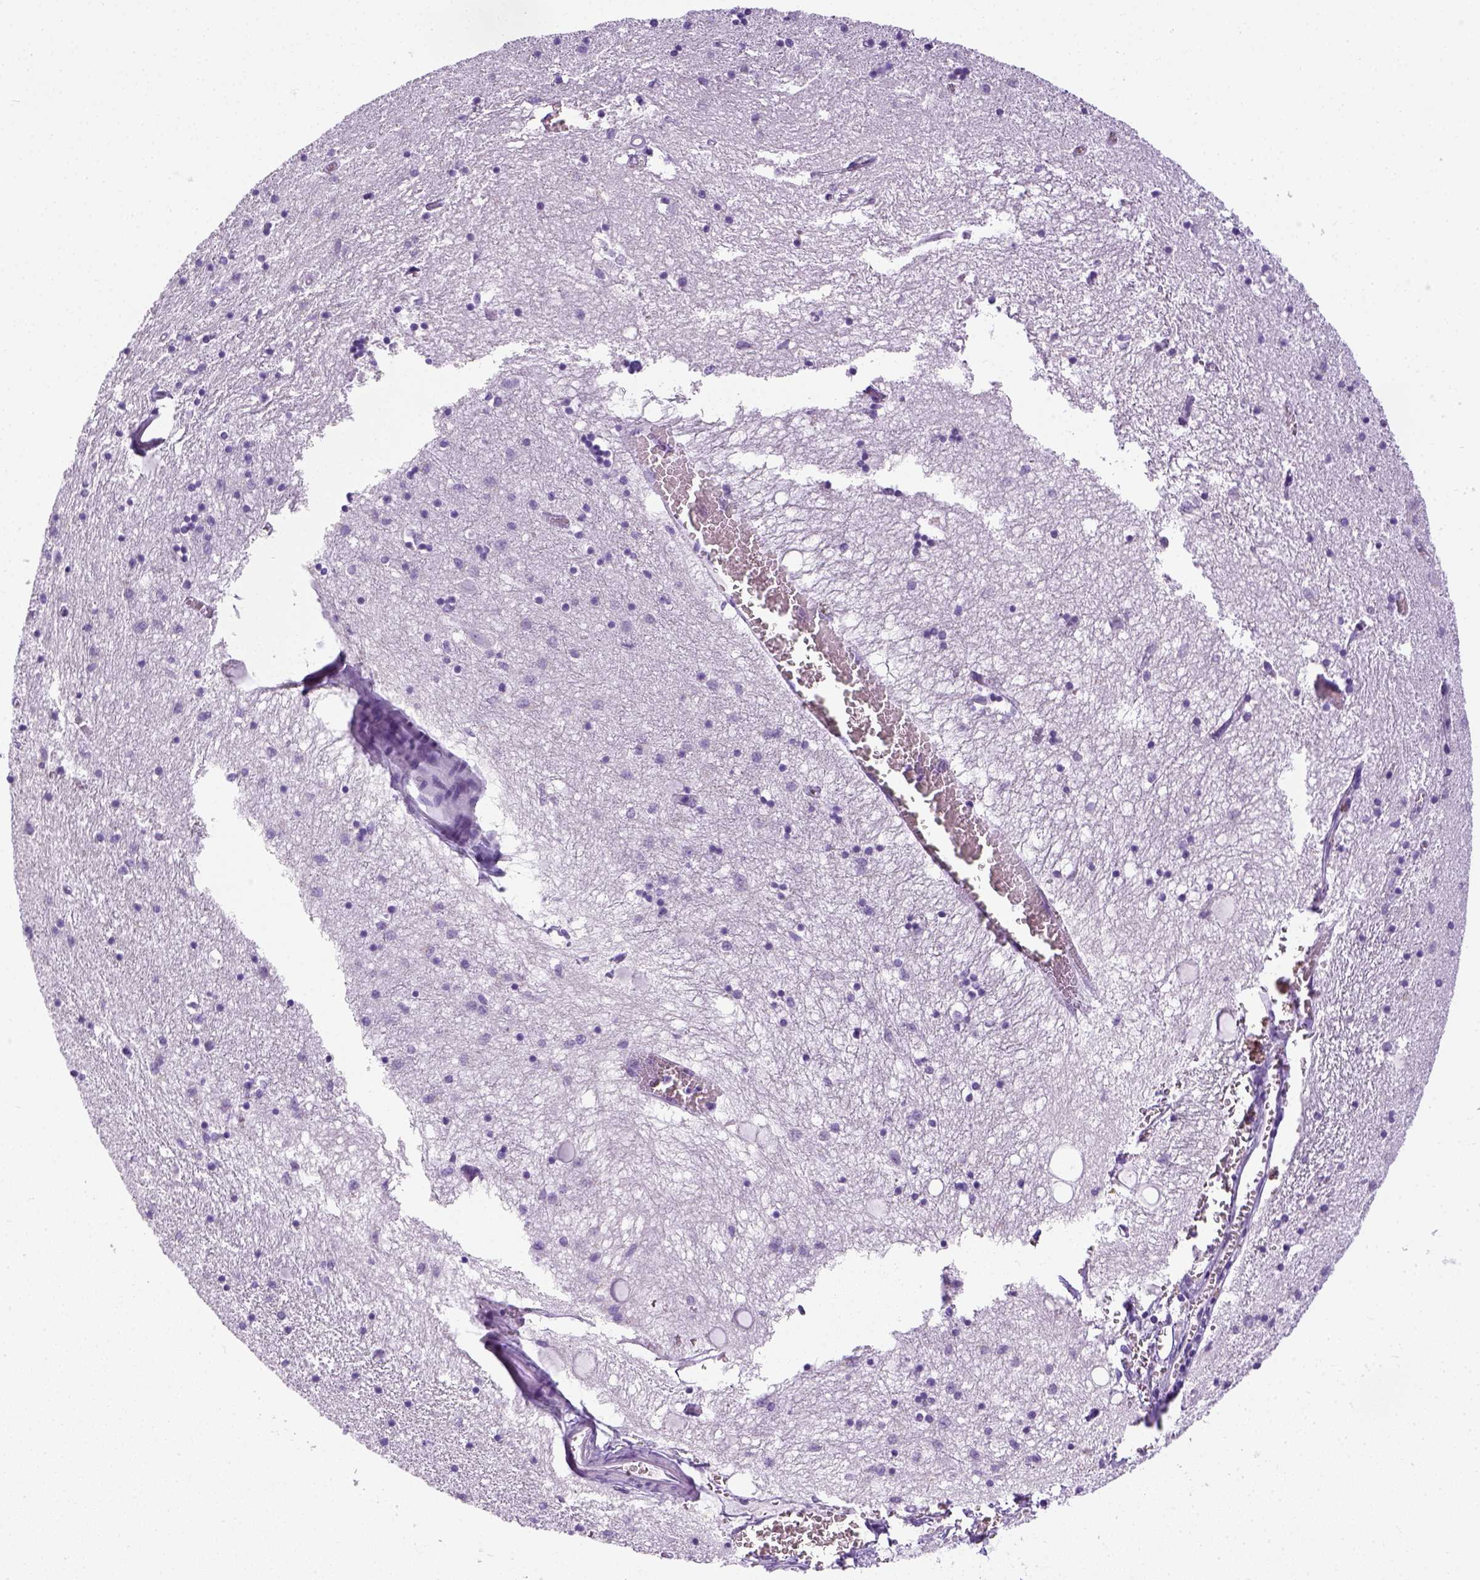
{"staining": {"intensity": "negative", "quantity": "none", "location": "none"}, "tissue": "hippocampus", "cell_type": "Glial cells", "image_type": "normal", "snomed": [{"axis": "morphology", "description": "Normal tissue, NOS"}, {"axis": "topography", "description": "Lateral ventricle wall"}, {"axis": "topography", "description": "Hippocampus"}], "caption": "Immunohistochemical staining of benign human hippocampus demonstrates no significant positivity in glial cells.", "gene": "LGSN", "patient": {"sex": "female", "age": 63}}